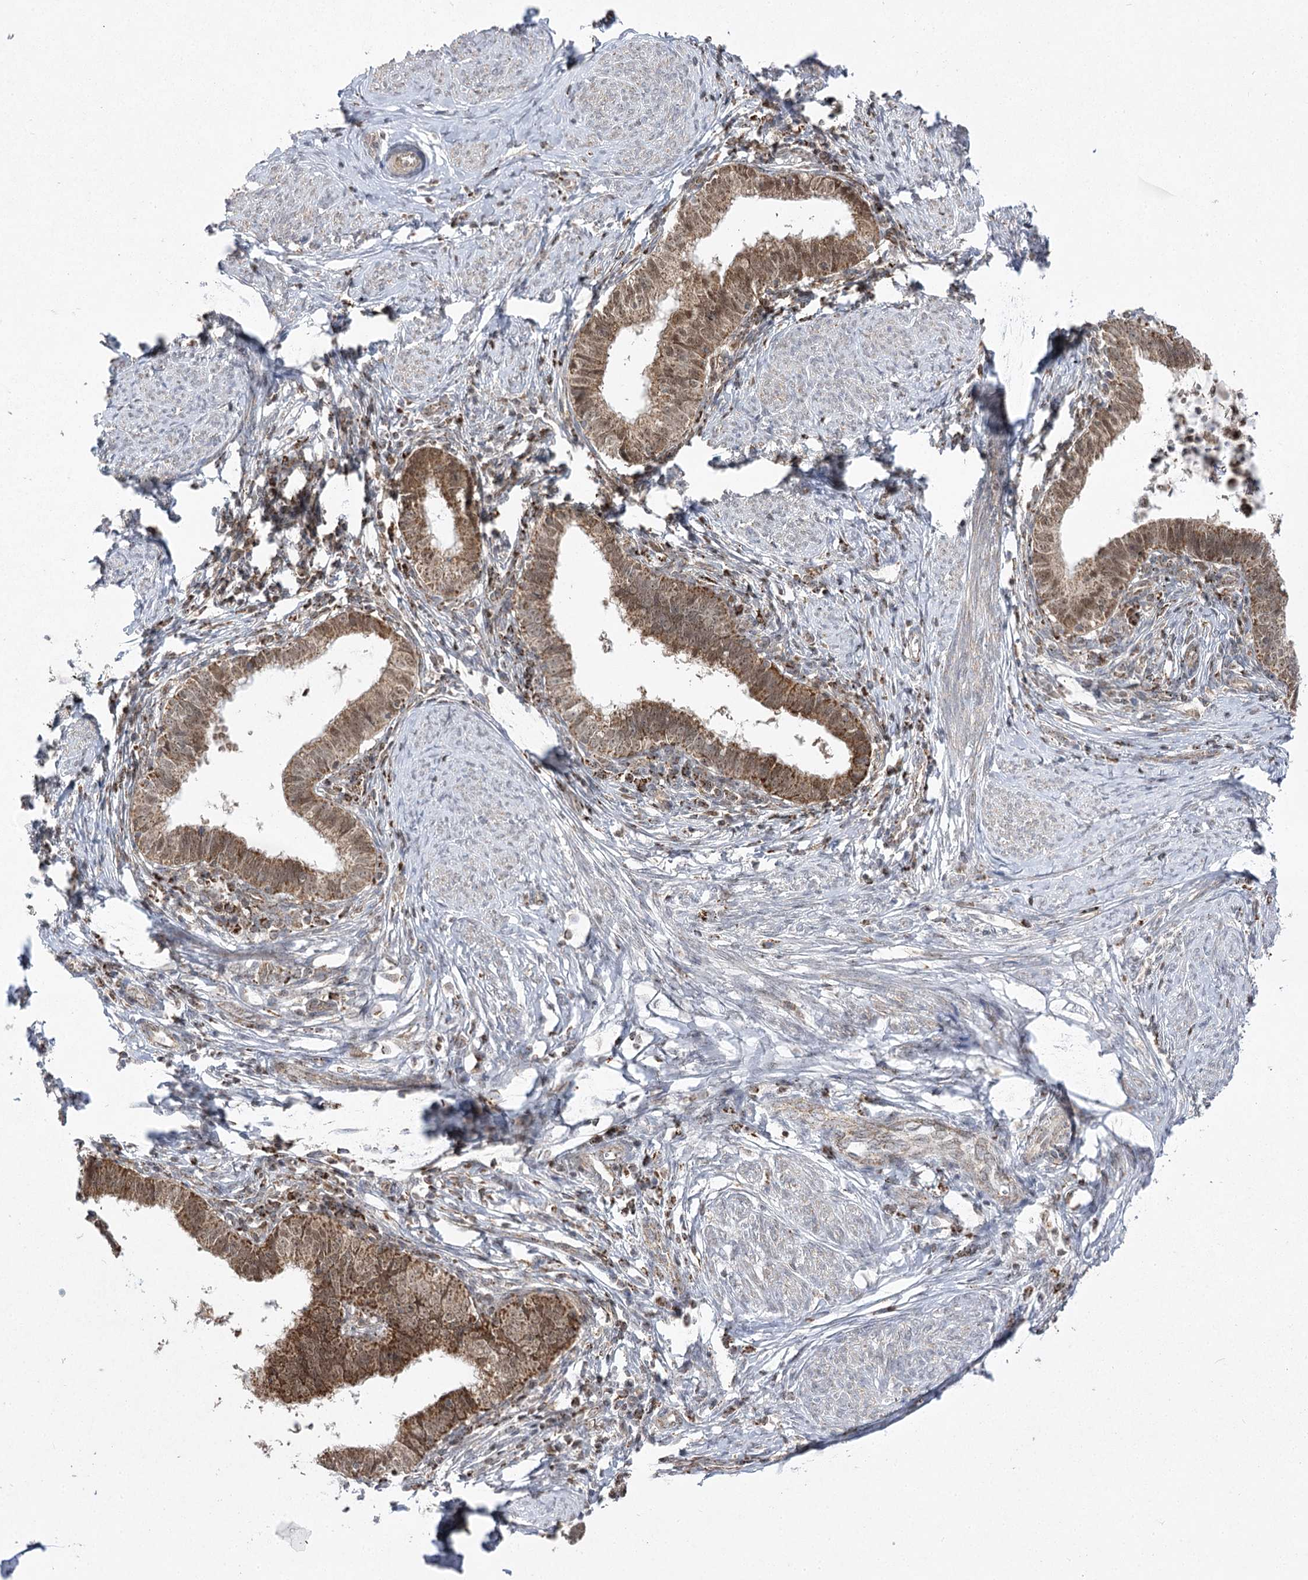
{"staining": {"intensity": "strong", "quantity": ">75%", "location": "cytoplasmic/membranous,nuclear"}, "tissue": "cervical cancer", "cell_type": "Tumor cells", "image_type": "cancer", "snomed": [{"axis": "morphology", "description": "Adenocarcinoma, NOS"}, {"axis": "topography", "description": "Cervix"}], "caption": "Immunohistochemical staining of human adenocarcinoma (cervical) reveals high levels of strong cytoplasmic/membranous and nuclear positivity in about >75% of tumor cells.", "gene": "SLC4A1AP", "patient": {"sex": "female", "age": 36}}